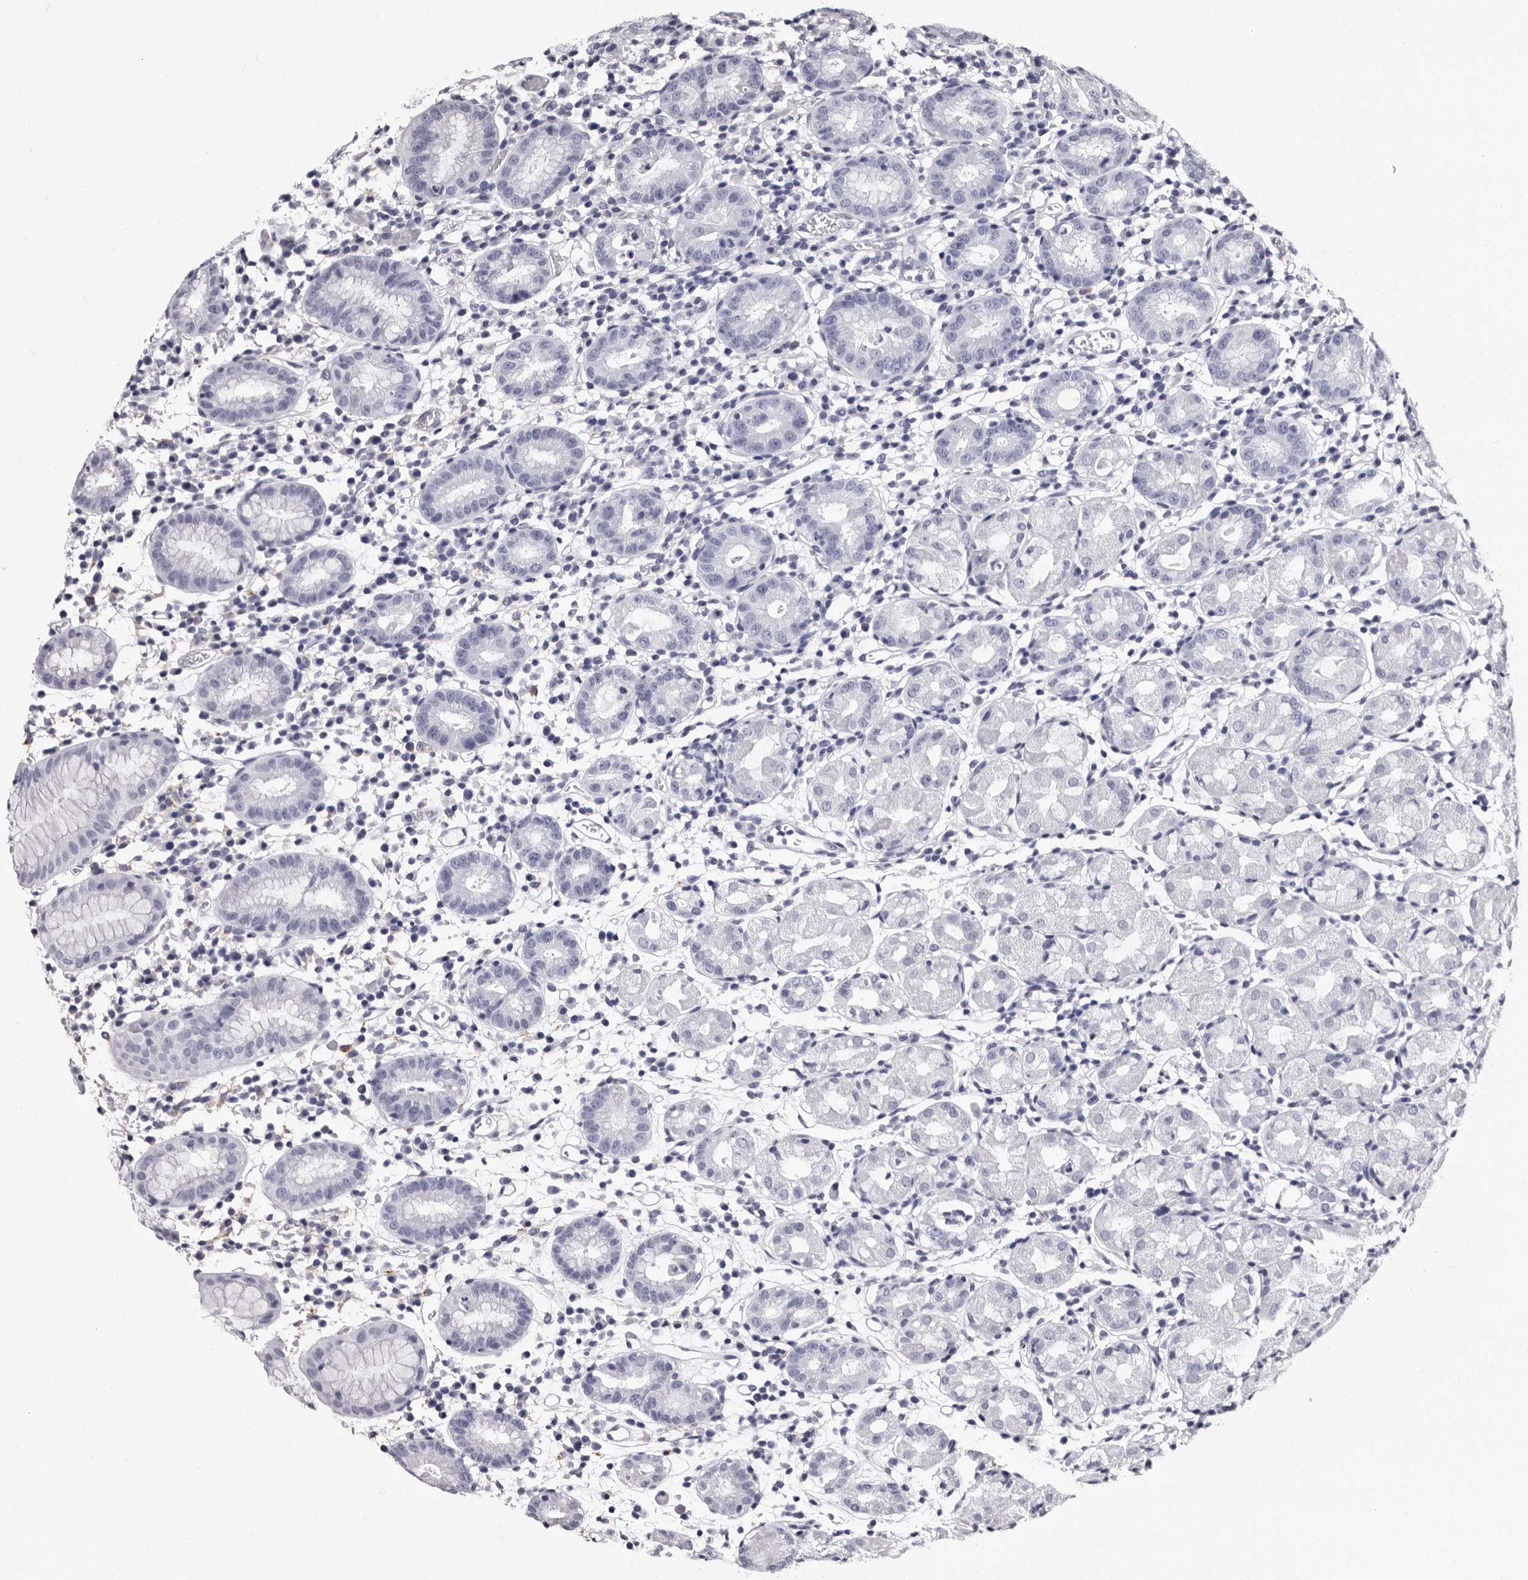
{"staining": {"intensity": "negative", "quantity": "none", "location": "none"}, "tissue": "stomach", "cell_type": "Glandular cells", "image_type": "normal", "snomed": [{"axis": "morphology", "description": "Normal tissue, NOS"}, {"axis": "topography", "description": "Stomach"}, {"axis": "topography", "description": "Stomach, lower"}], "caption": "IHC photomicrograph of benign stomach: human stomach stained with DAB displays no significant protein staining in glandular cells.", "gene": "AUNIP", "patient": {"sex": "female", "age": 75}}